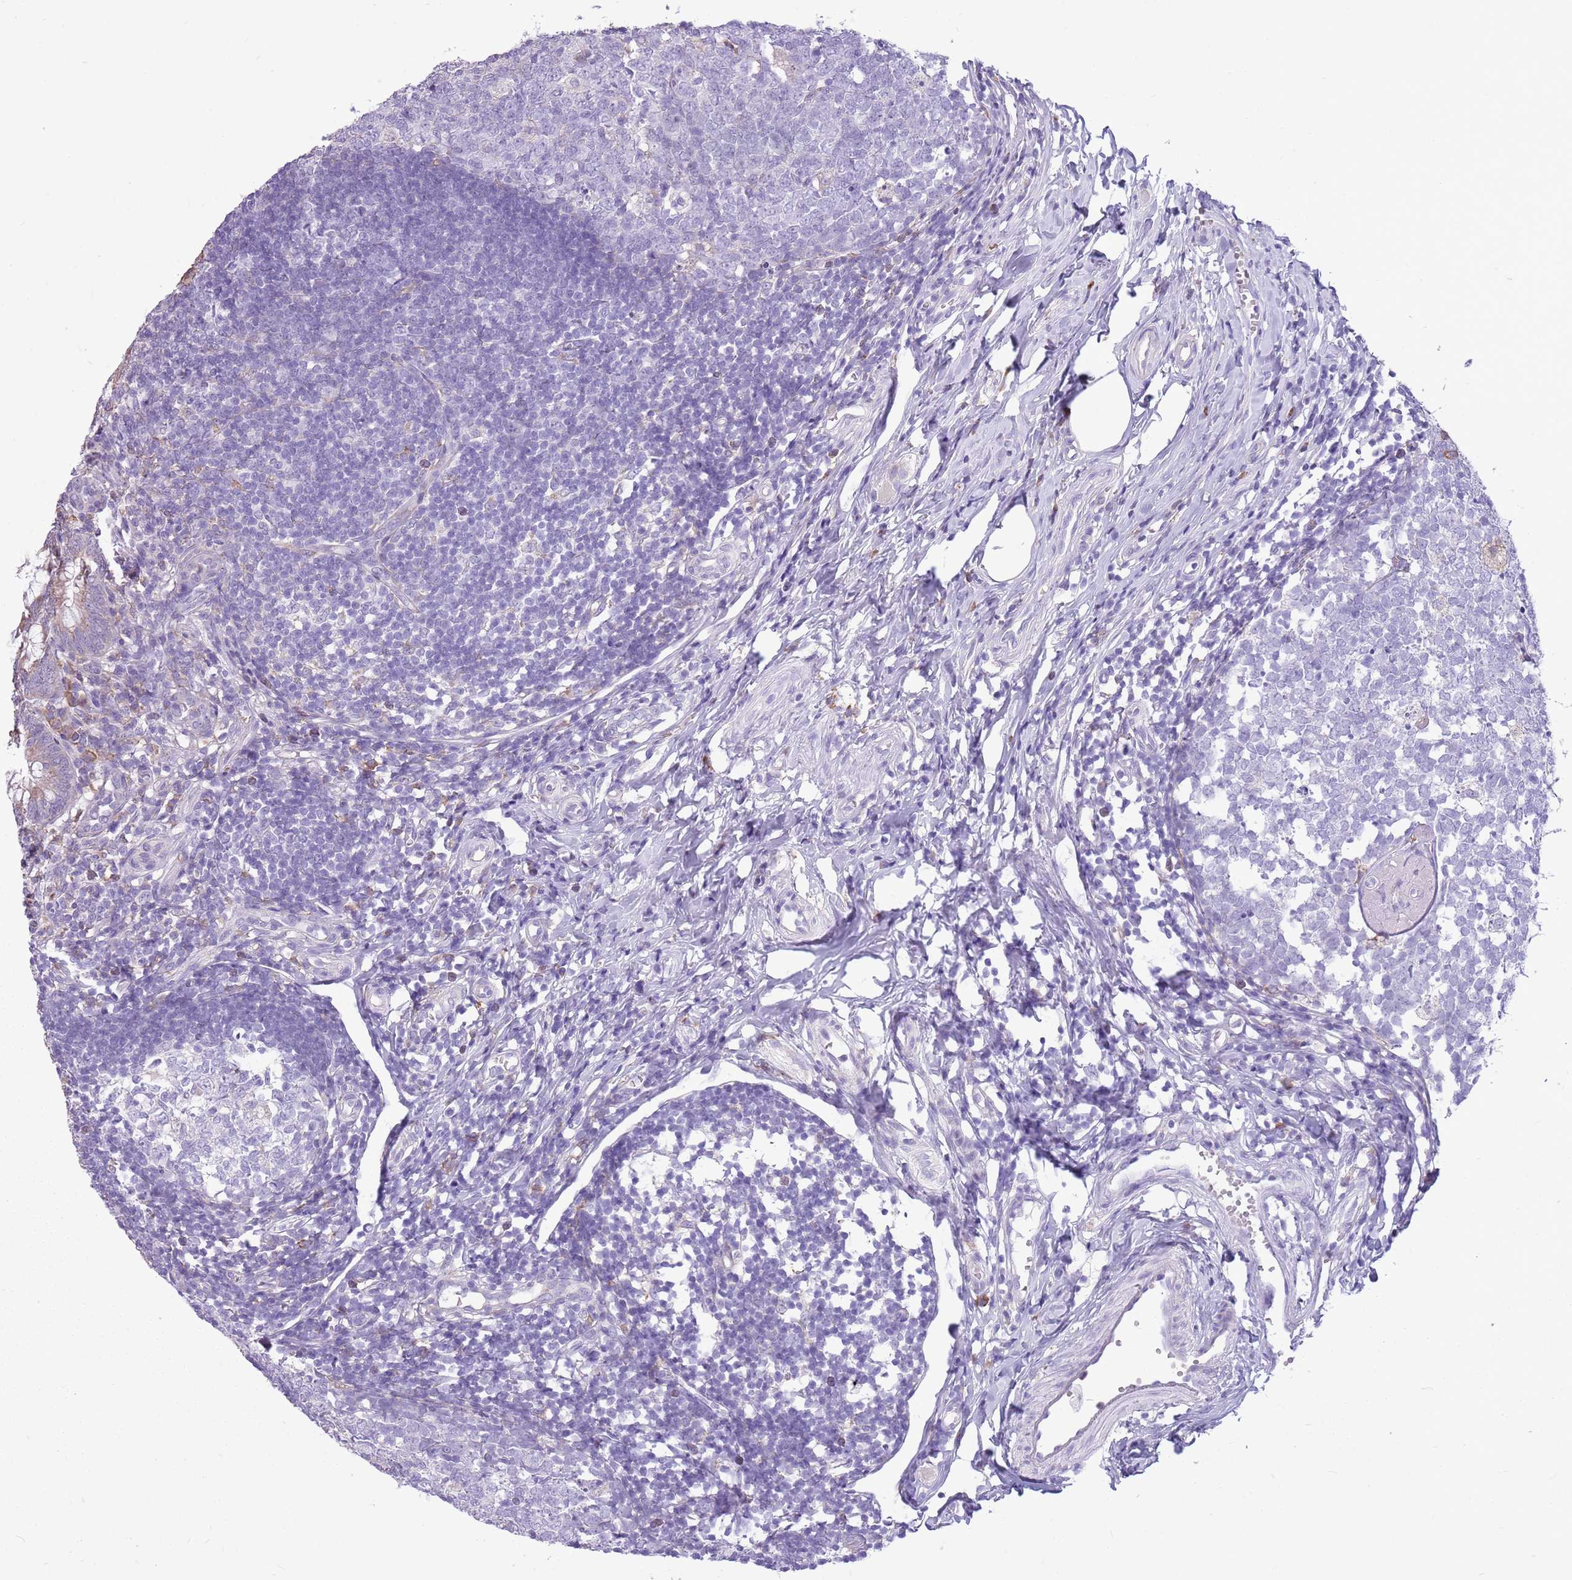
{"staining": {"intensity": "weak", "quantity": "<25%", "location": "cytoplasmic/membranous"}, "tissue": "appendix", "cell_type": "Glandular cells", "image_type": "normal", "snomed": [{"axis": "morphology", "description": "Normal tissue, NOS"}, {"axis": "topography", "description": "Appendix"}], "caption": "Appendix stained for a protein using IHC reveals no positivity glandular cells.", "gene": "KCTD19", "patient": {"sex": "male", "age": 14}}